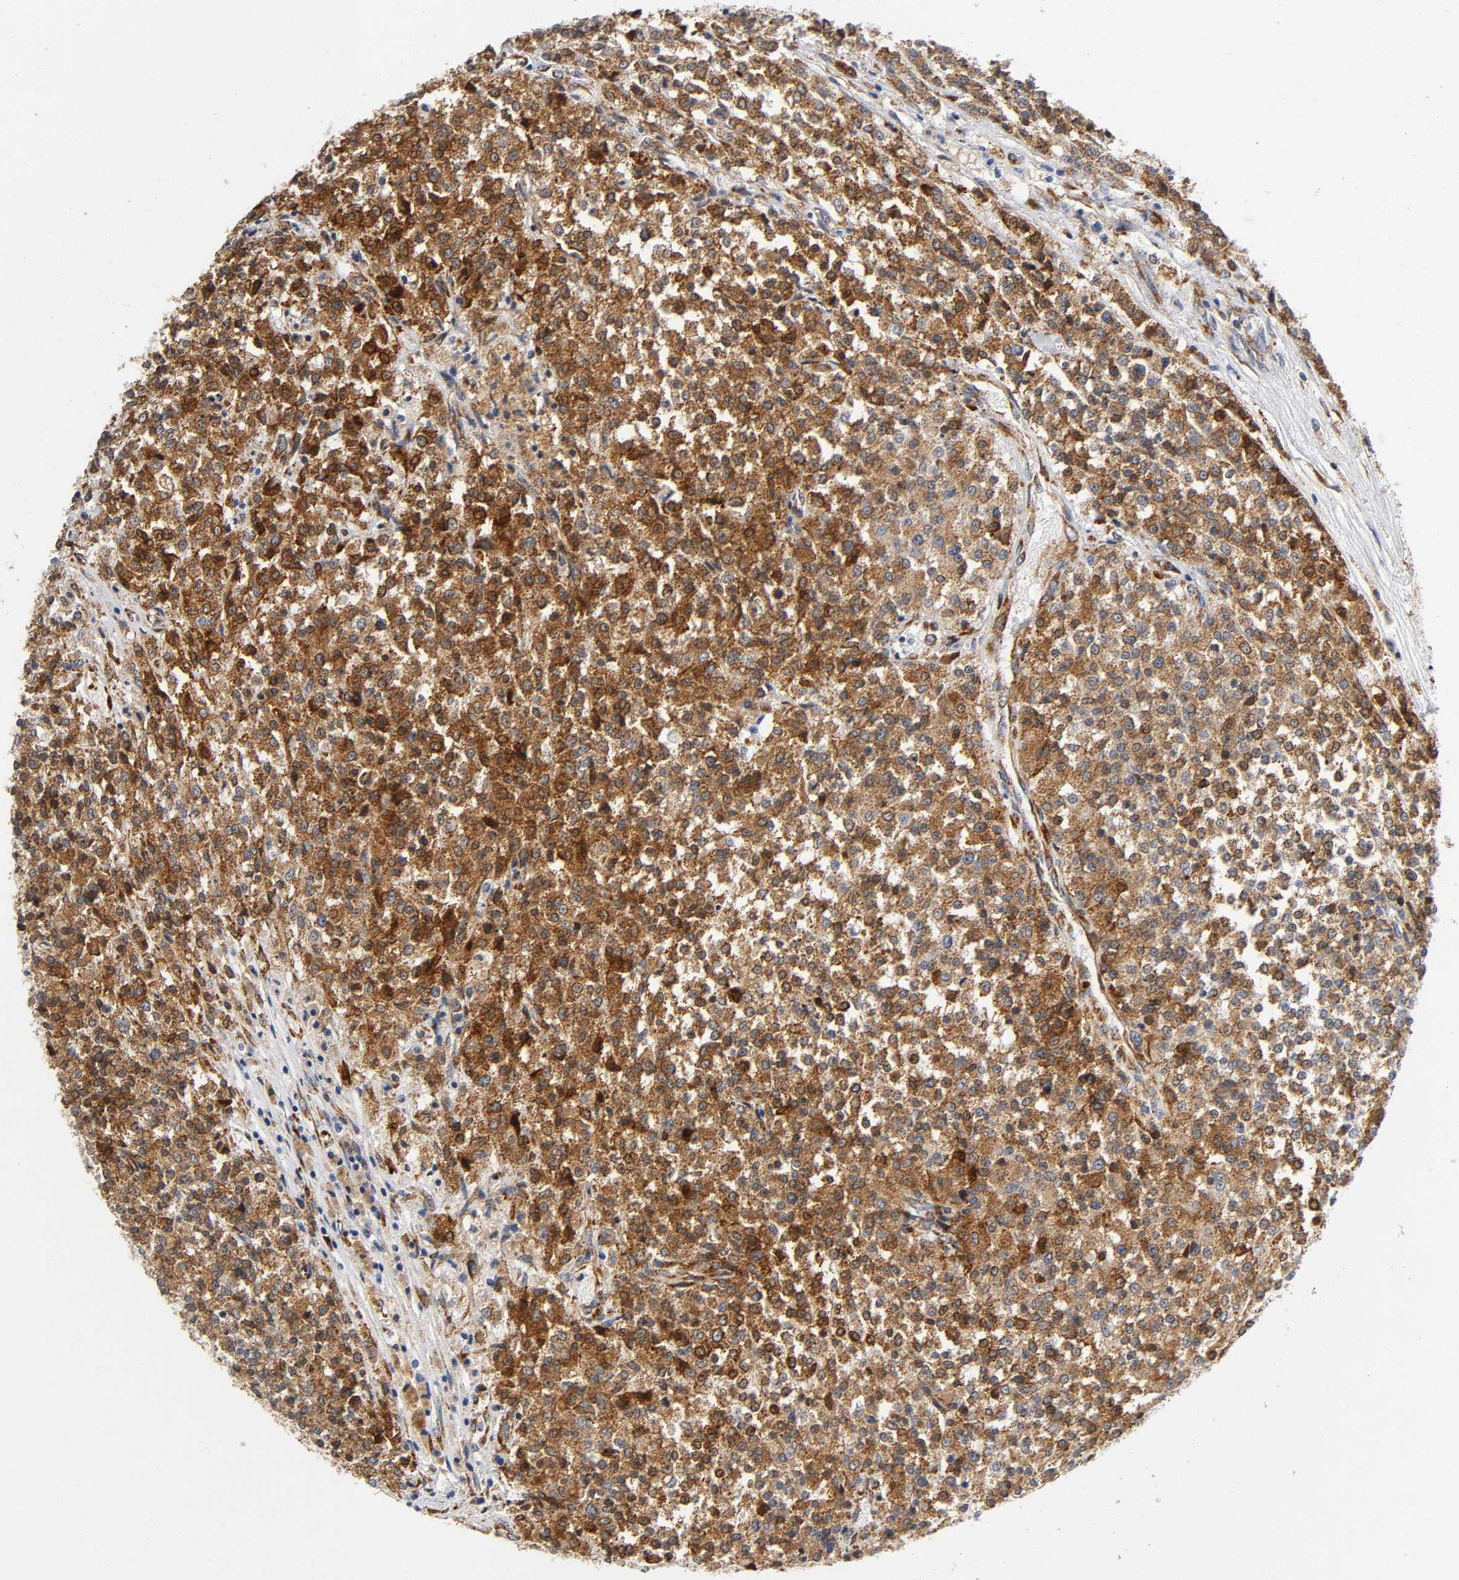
{"staining": {"intensity": "strong", "quantity": ">75%", "location": "cytoplasmic/membranous"}, "tissue": "testis cancer", "cell_type": "Tumor cells", "image_type": "cancer", "snomed": [{"axis": "morphology", "description": "Seminoma, NOS"}, {"axis": "topography", "description": "Testis"}], "caption": "Protein expression analysis of testis cancer reveals strong cytoplasmic/membranous positivity in approximately >75% of tumor cells.", "gene": "SOS2", "patient": {"sex": "male", "age": 59}}